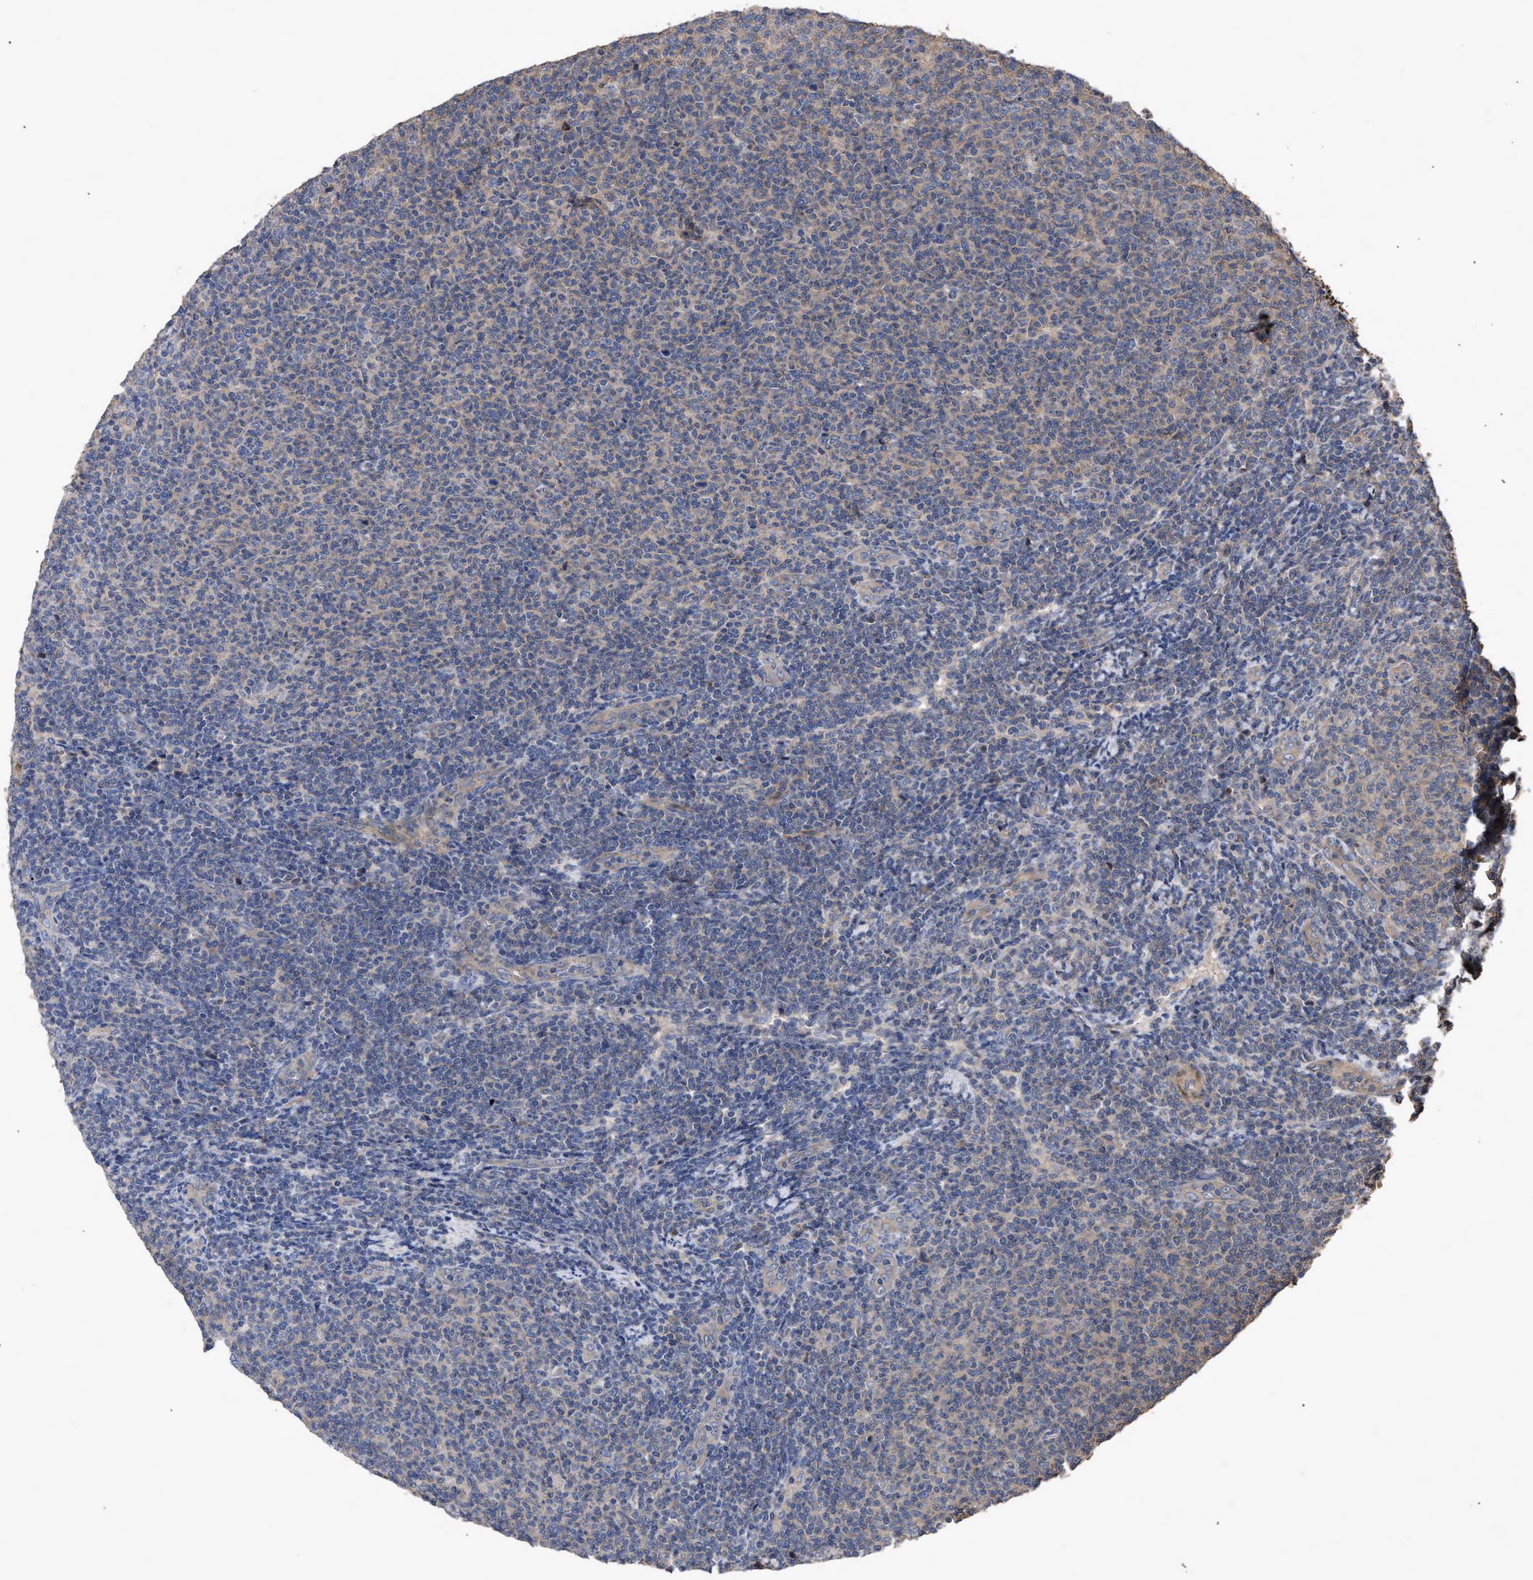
{"staining": {"intensity": "weak", "quantity": "25%-75%", "location": "cytoplasmic/membranous"}, "tissue": "lymphoma", "cell_type": "Tumor cells", "image_type": "cancer", "snomed": [{"axis": "morphology", "description": "Malignant lymphoma, non-Hodgkin's type, Low grade"}, {"axis": "topography", "description": "Lymph node"}], "caption": "Immunohistochemical staining of human lymphoma demonstrates weak cytoplasmic/membranous protein staining in approximately 25%-75% of tumor cells.", "gene": "BTN2A1", "patient": {"sex": "male", "age": 66}}